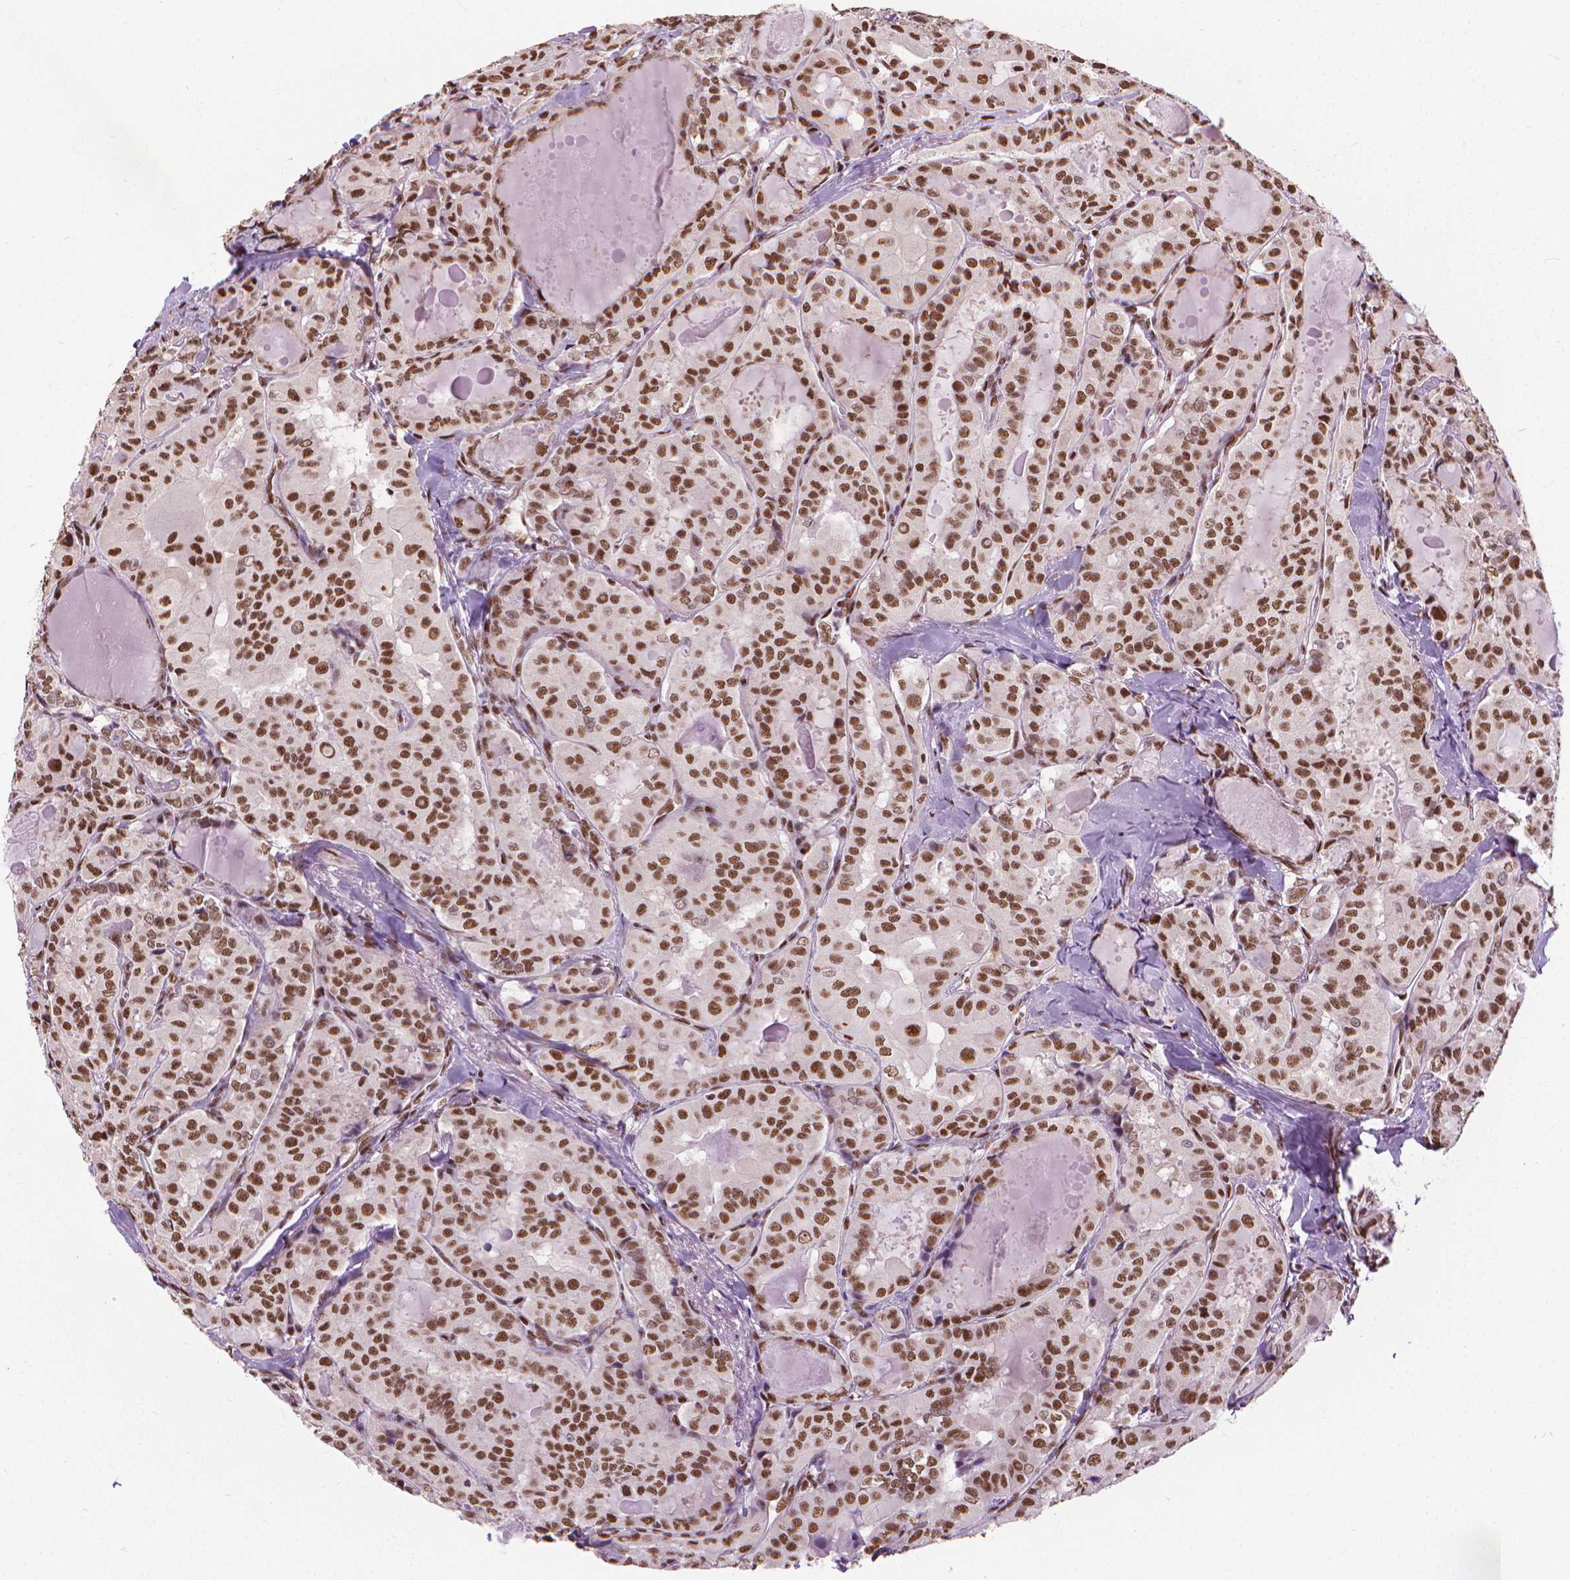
{"staining": {"intensity": "moderate", "quantity": ">75%", "location": "nuclear"}, "tissue": "thyroid cancer", "cell_type": "Tumor cells", "image_type": "cancer", "snomed": [{"axis": "morphology", "description": "Papillary adenocarcinoma, NOS"}, {"axis": "topography", "description": "Thyroid gland"}], "caption": "A brown stain highlights moderate nuclear positivity of a protein in thyroid cancer (papillary adenocarcinoma) tumor cells.", "gene": "AKAP8", "patient": {"sex": "female", "age": 41}}